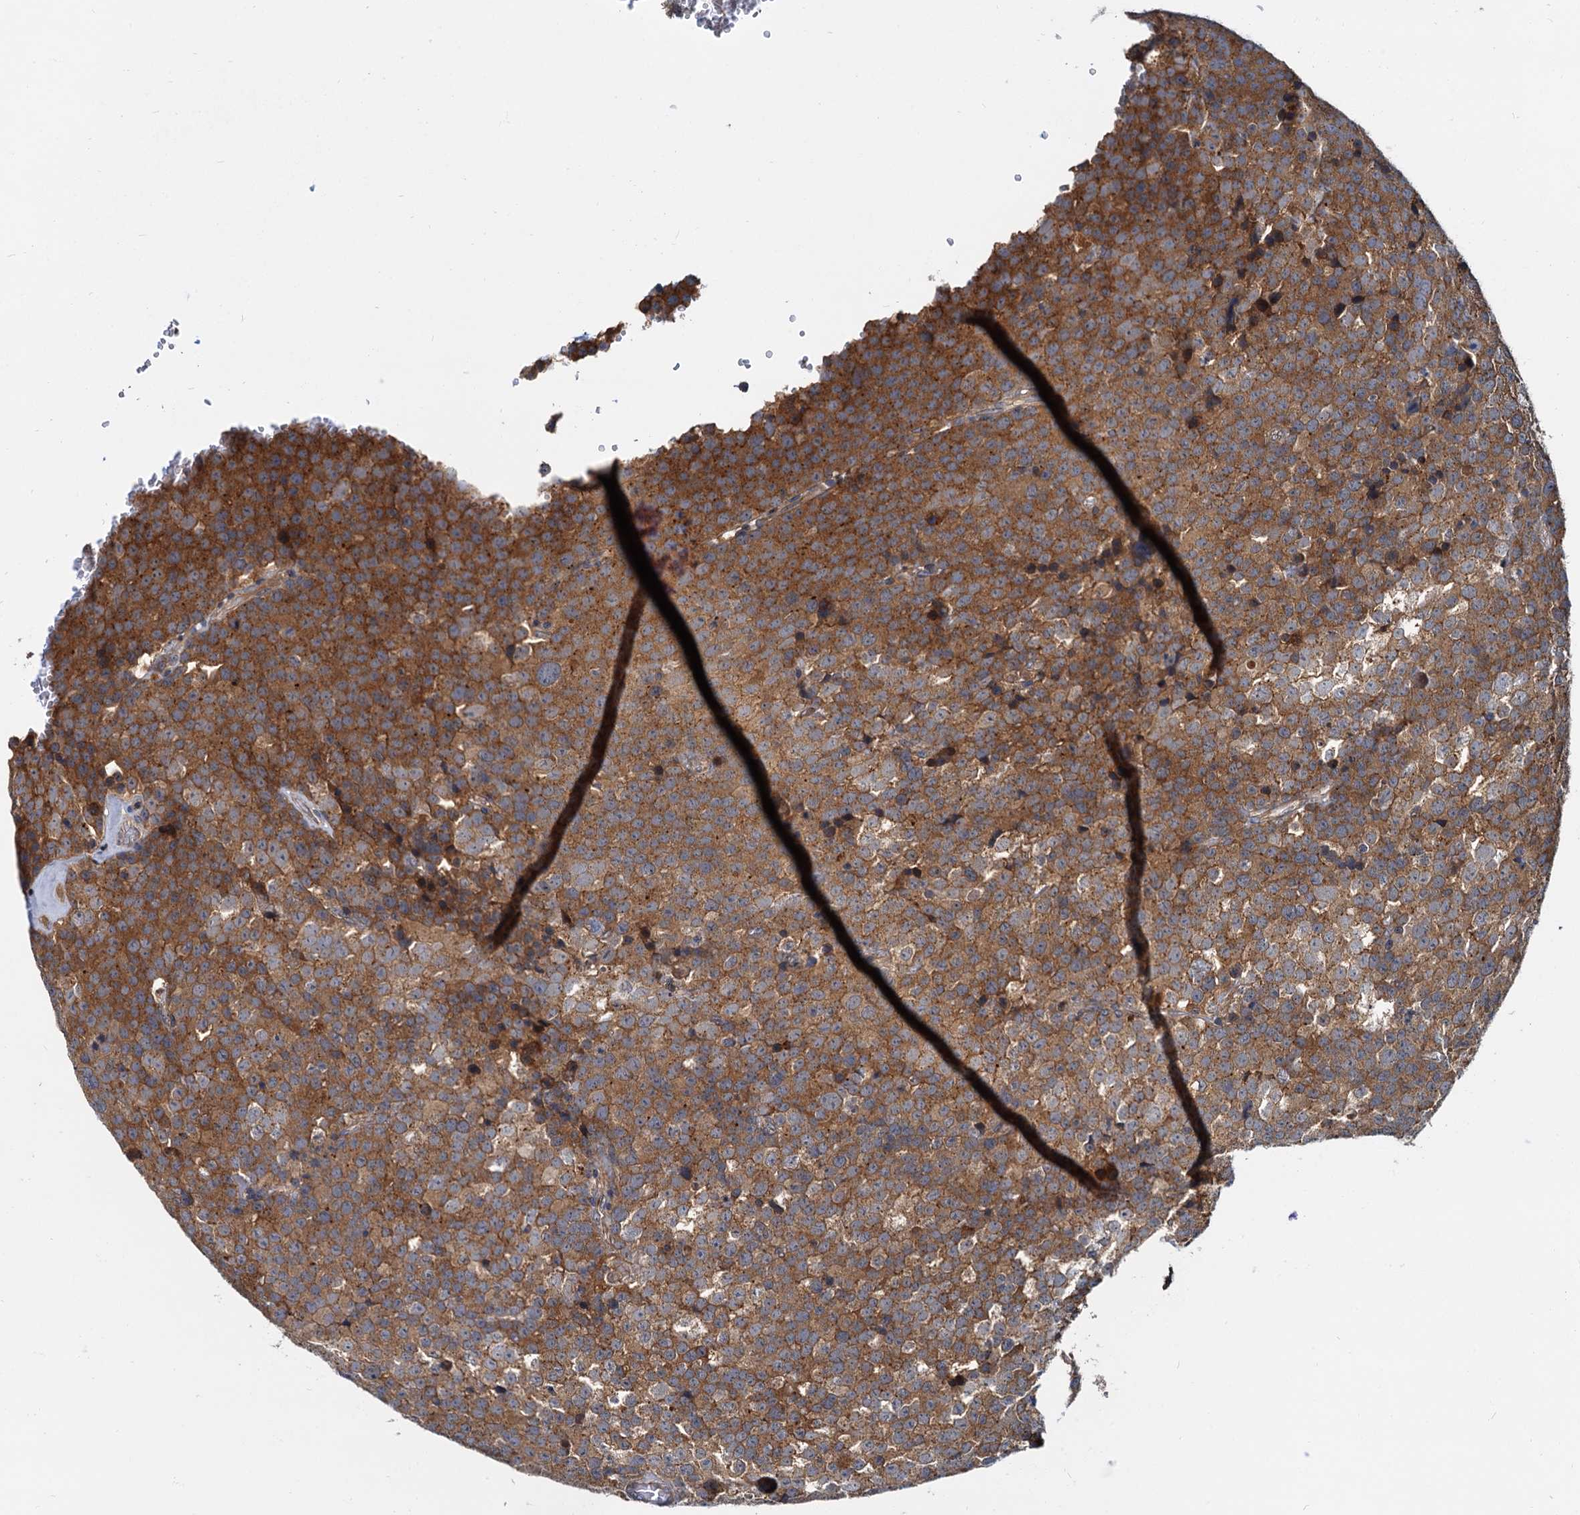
{"staining": {"intensity": "moderate", "quantity": ">75%", "location": "cytoplasmic/membranous"}, "tissue": "testis cancer", "cell_type": "Tumor cells", "image_type": "cancer", "snomed": [{"axis": "morphology", "description": "Seminoma, NOS"}, {"axis": "topography", "description": "Testis"}], "caption": "High-magnification brightfield microscopy of testis cancer stained with DAB (3,3'-diaminobenzidine) (brown) and counterstained with hematoxylin (blue). tumor cells exhibit moderate cytoplasmic/membranous positivity is seen in about>75% of cells.", "gene": "TOLLIP", "patient": {"sex": "male", "age": 71}}